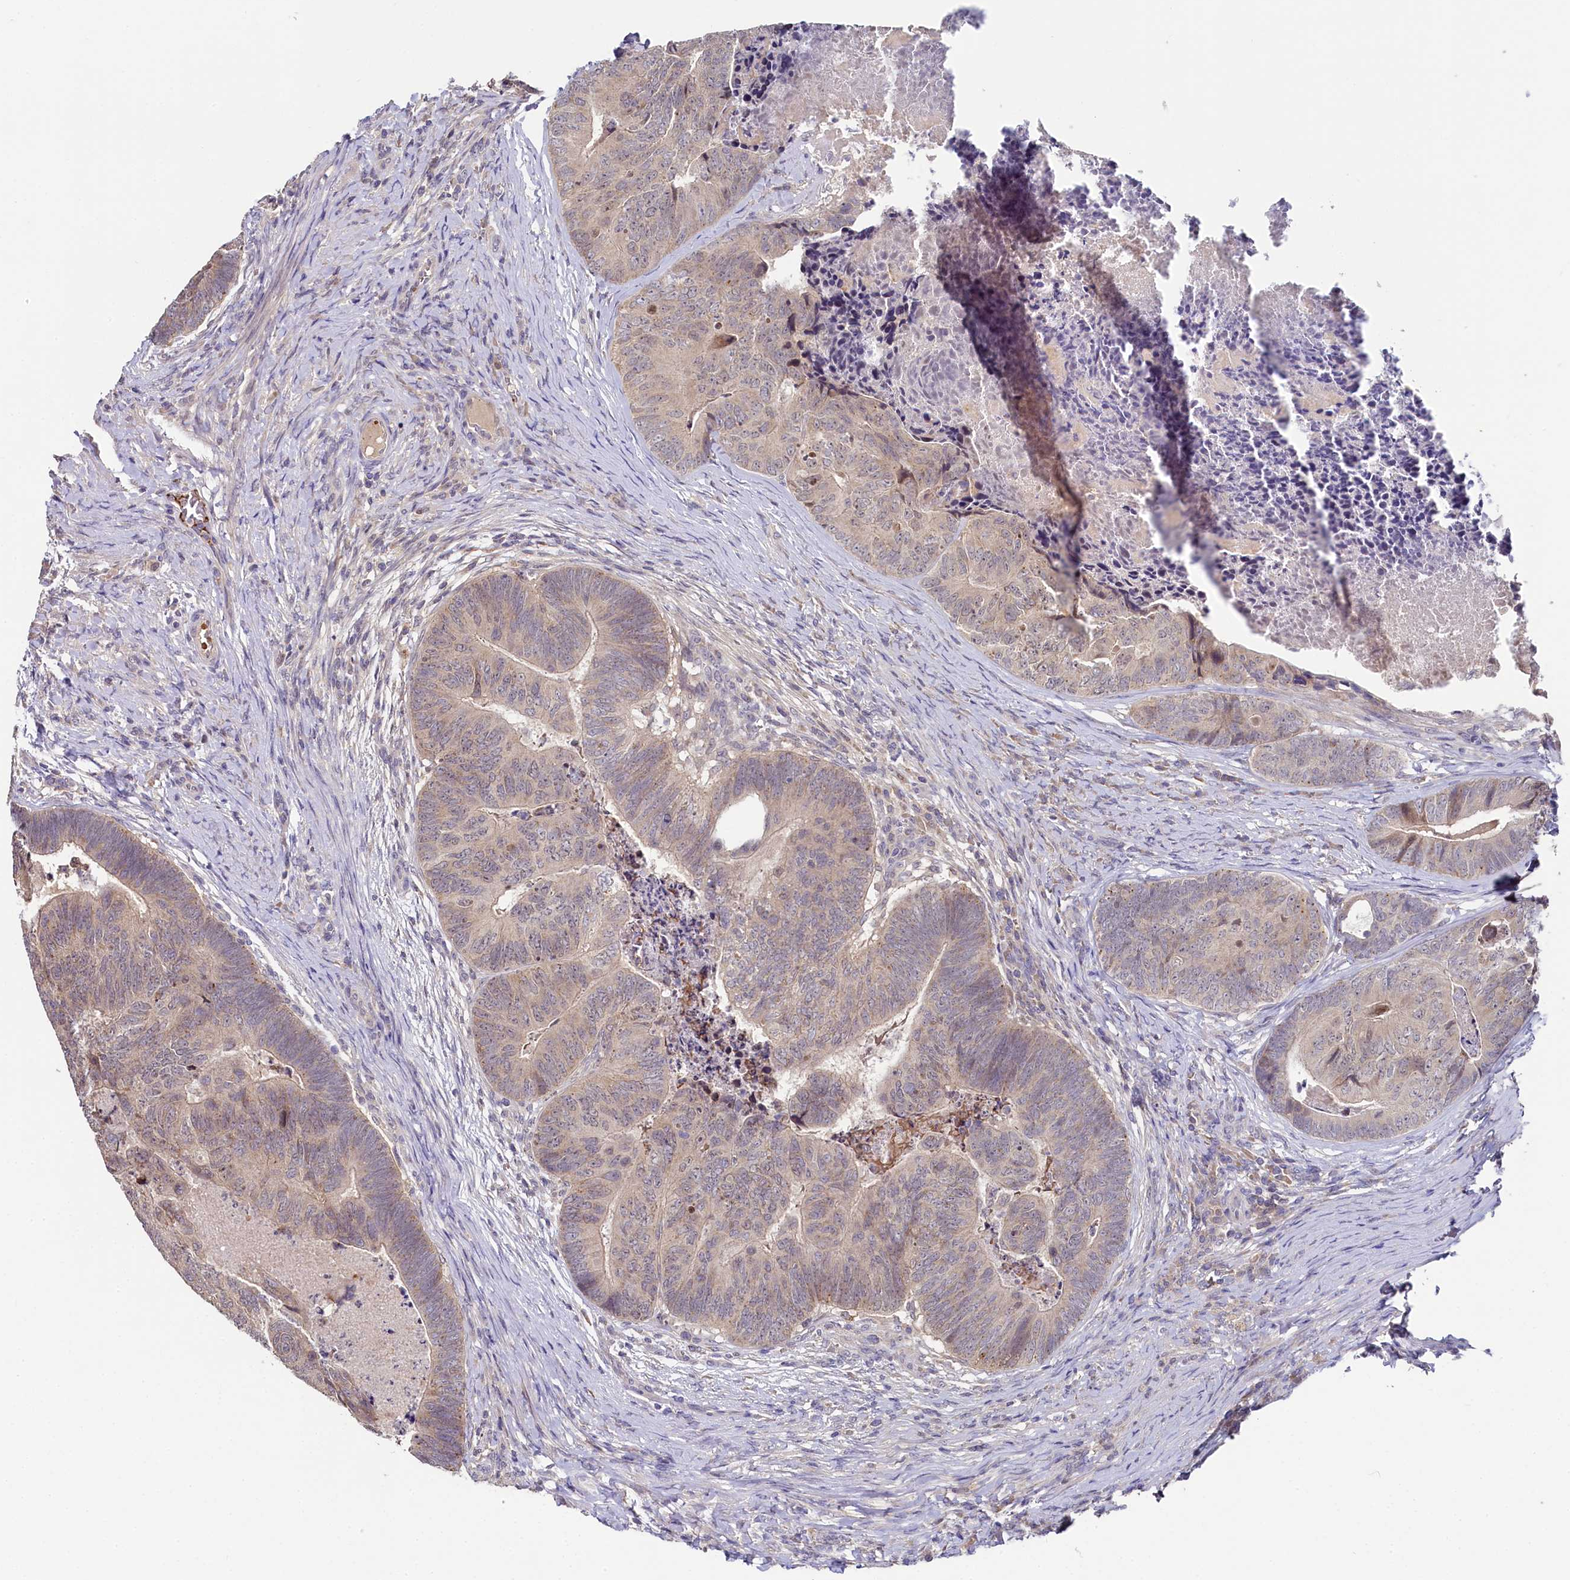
{"staining": {"intensity": "weak", "quantity": "25%-75%", "location": "cytoplasmic/membranous"}, "tissue": "colorectal cancer", "cell_type": "Tumor cells", "image_type": "cancer", "snomed": [{"axis": "morphology", "description": "Adenocarcinoma, NOS"}, {"axis": "topography", "description": "Colon"}], "caption": "Immunohistochemical staining of colorectal cancer displays weak cytoplasmic/membranous protein staining in approximately 25%-75% of tumor cells. (DAB IHC with brightfield microscopy, high magnification).", "gene": "SPINK9", "patient": {"sex": "female", "age": 67}}